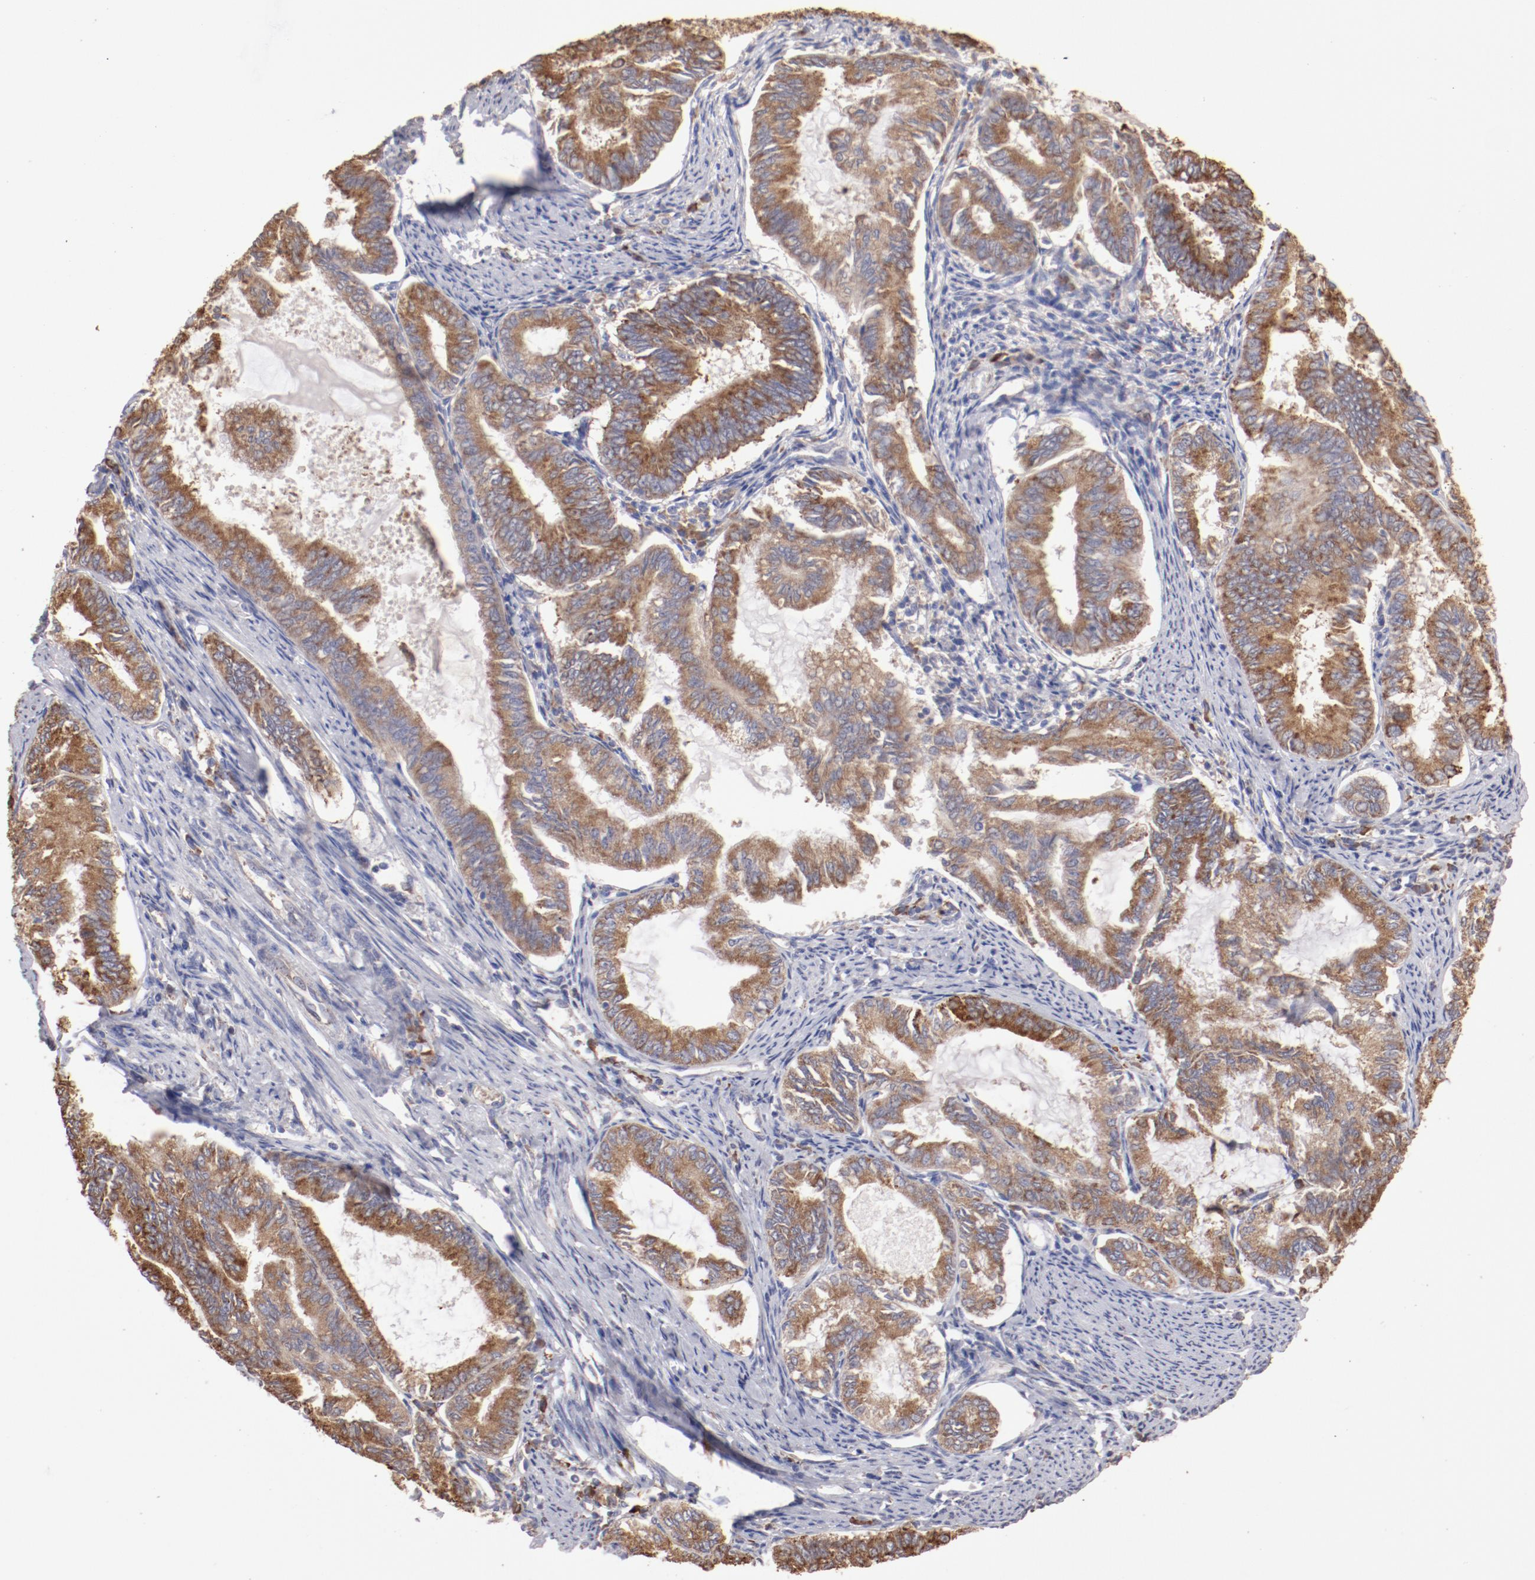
{"staining": {"intensity": "moderate", "quantity": ">75%", "location": "cytoplasmic/membranous"}, "tissue": "endometrial cancer", "cell_type": "Tumor cells", "image_type": "cancer", "snomed": [{"axis": "morphology", "description": "Adenocarcinoma, NOS"}, {"axis": "topography", "description": "Endometrium"}], "caption": "Immunohistochemical staining of endometrial adenocarcinoma demonstrates moderate cytoplasmic/membranous protein staining in about >75% of tumor cells.", "gene": "NFKBIE", "patient": {"sex": "female", "age": 86}}